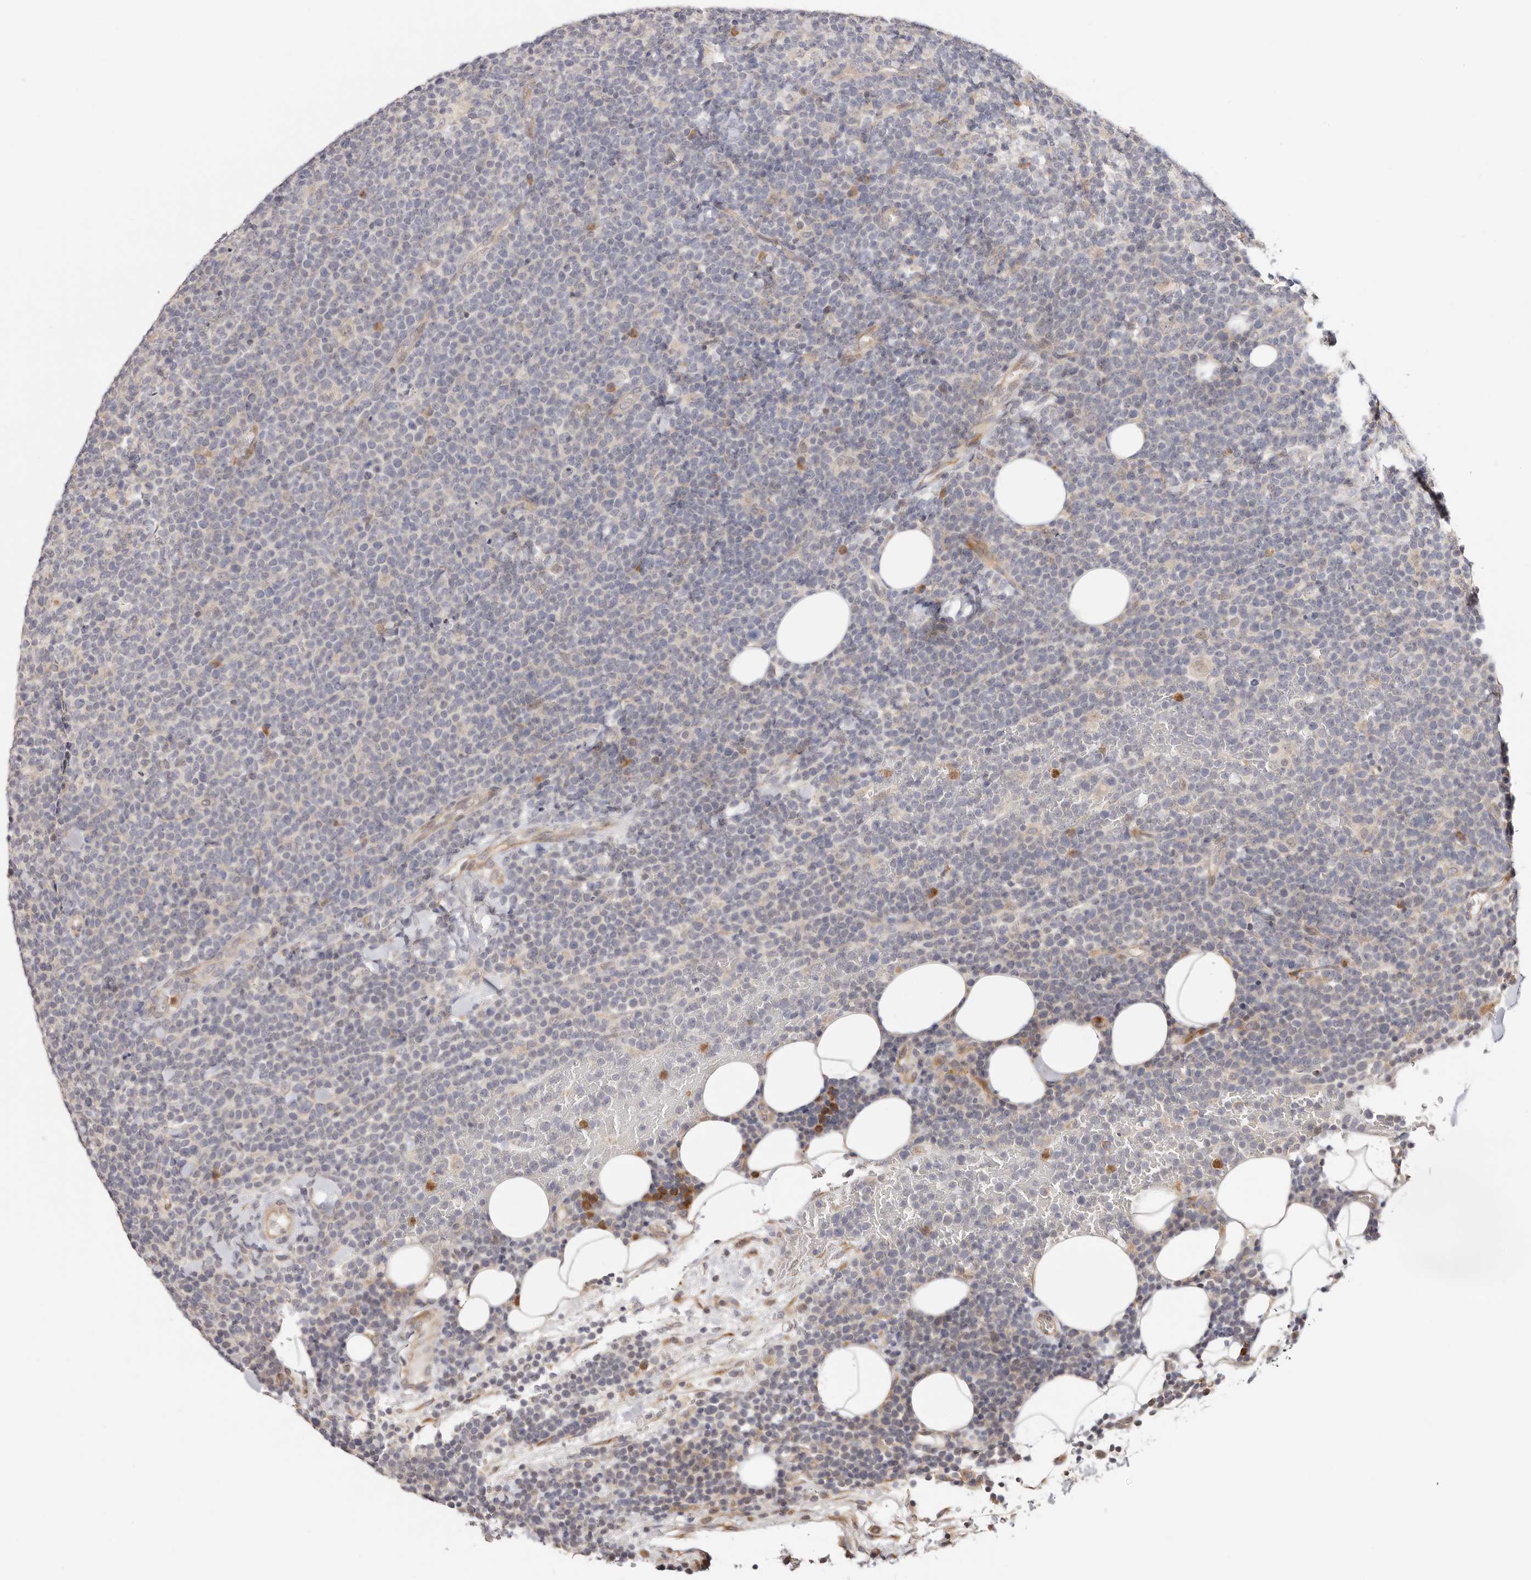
{"staining": {"intensity": "negative", "quantity": "none", "location": "none"}, "tissue": "lymphoma", "cell_type": "Tumor cells", "image_type": "cancer", "snomed": [{"axis": "morphology", "description": "Malignant lymphoma, non-Hodgkin's type, High grade"}, {"axis": "topography", "description": "Lymph node"}], "caption": "Tumor cells are negative for brown protein staining in lymphoma. (DAB IHC, high magnification).", "gene": "BCL2L15", "patient": {"sex": "male", "age": 61}}